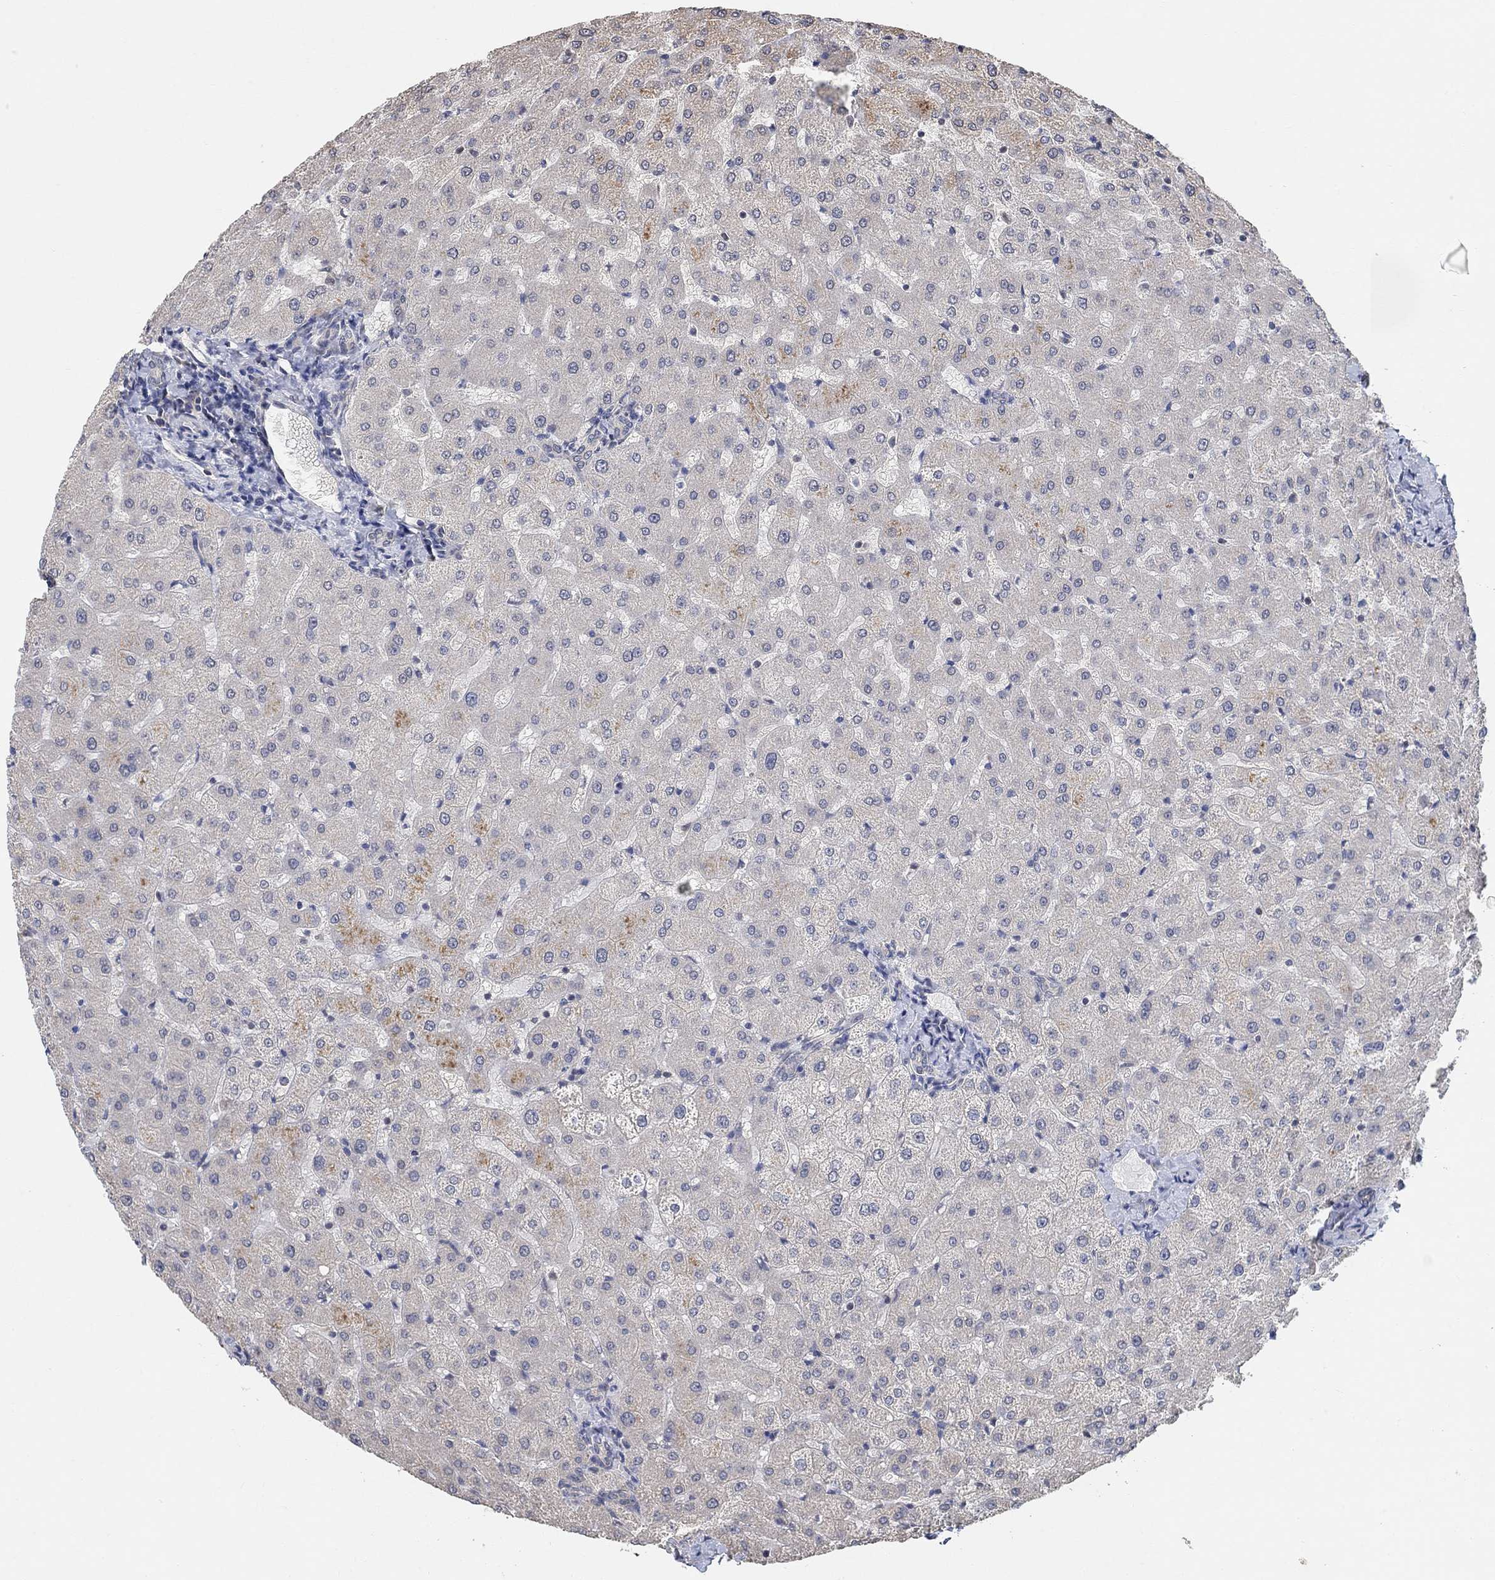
{"staining": {"intensity": "negative", "quantity": "none", "location": "none"}, "tissue": "liver", "cell_type": "Cholangiocytes", "image_type": "normal", "snomed": [{"axis": "morphology", "description": "Normal tissue, NOS"}, {"axis": "topography", "description": "Liver"}], "caption": "Liver stained for a protein using IHC demonstrates no staining cholangiocytes.", "gene": "UNC5B", "patient": {"sex": "female", "age": 50}}